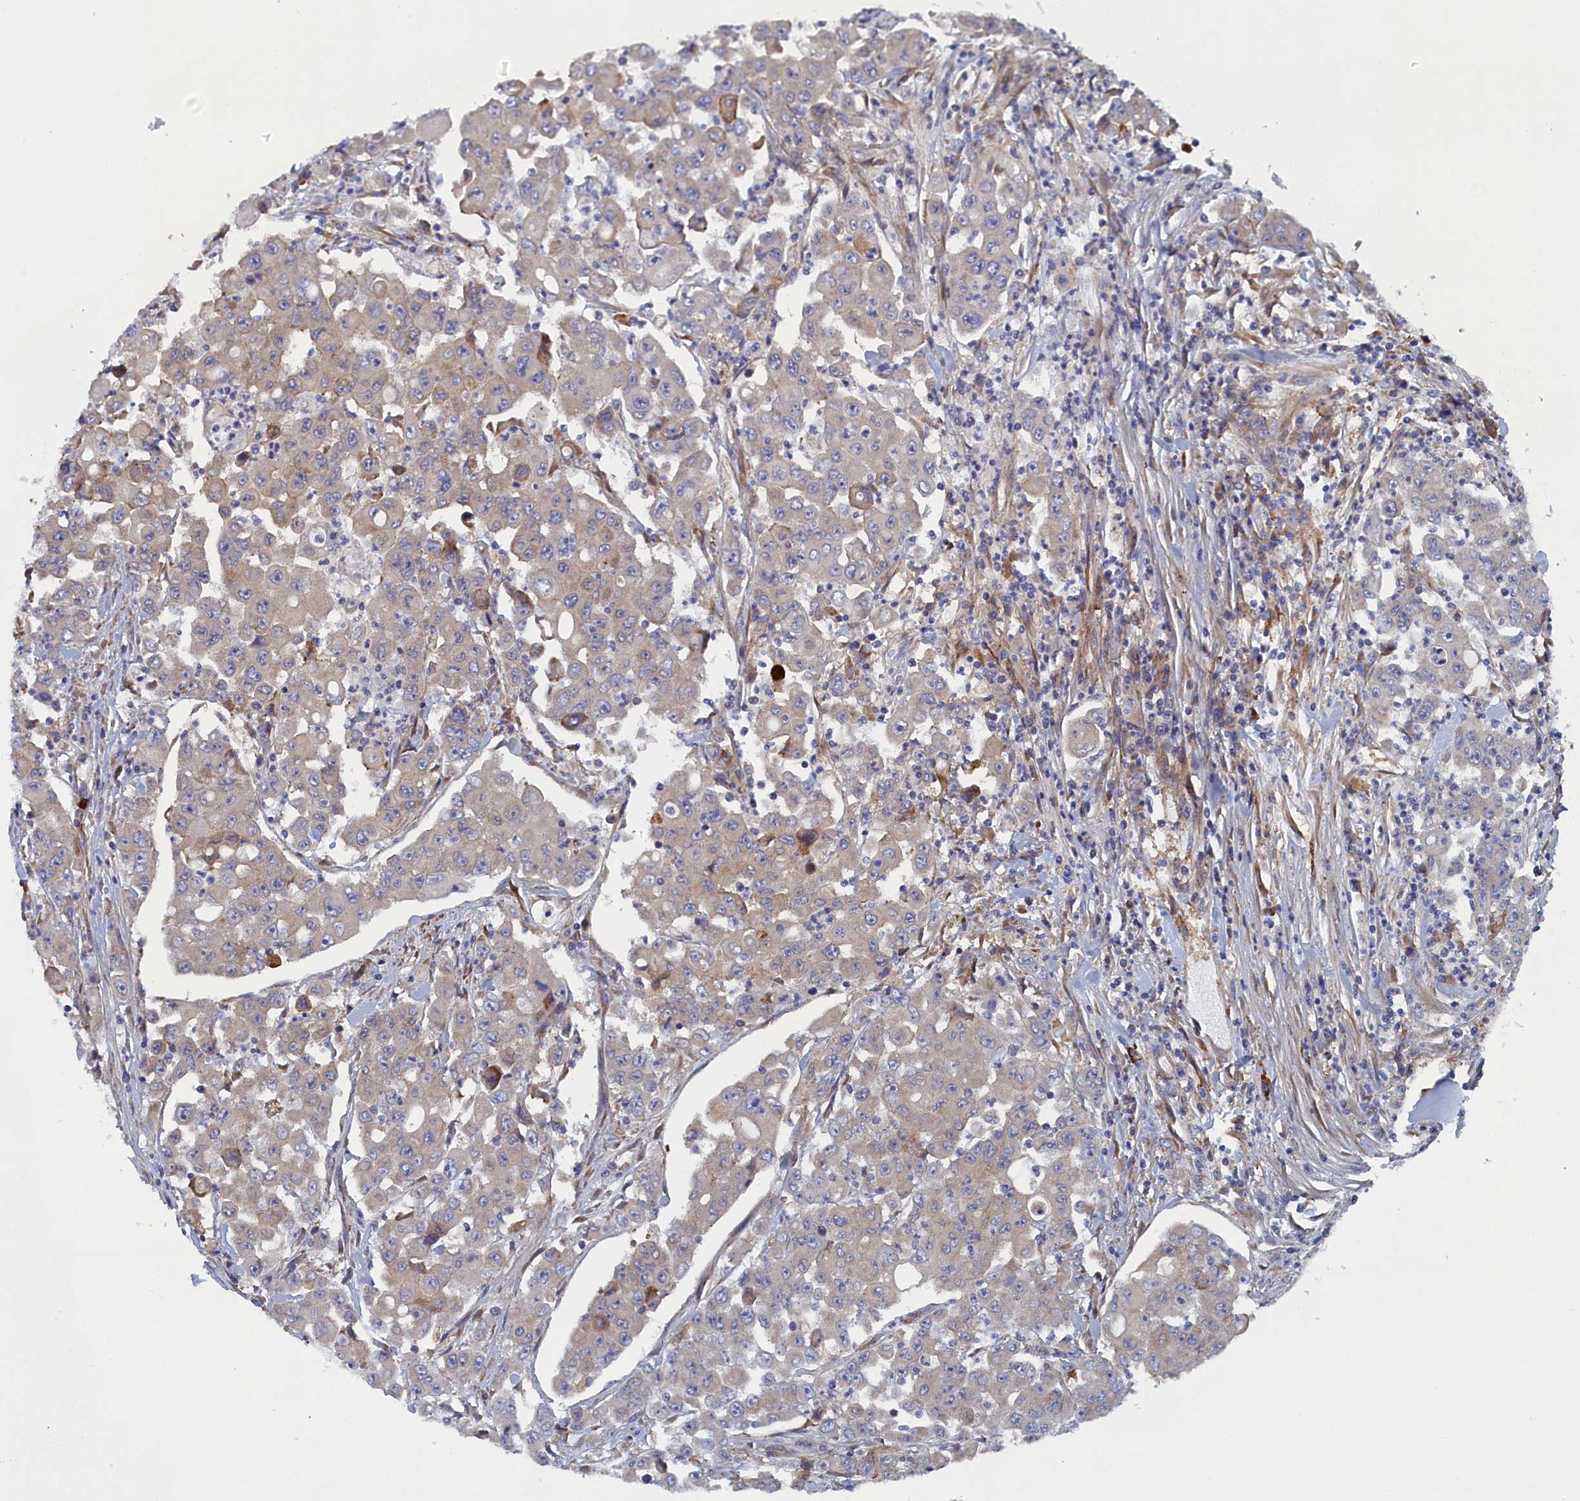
{"staining": {"intensity": "weak", "quantity": "25%-75%", "location": "cytoplasmic/membranous"}, "tissue": "colorectal cancer", "cell_type": "Tumor cells", "image_type": "cancer", "snomed": [{"axis": "morphology", "description": "Adenocarcinoma, NOS"}, {"axis": "topography", "description": "Colon"}], "caption": "Human colorectal cancer stained for a protein (brown) exhibits weak cytoplasmic/membranous positive positivity in about 25%-75% of tumor cells.", "gene": "TMEM196", "patient": {"sex": "male", "age": 51}}